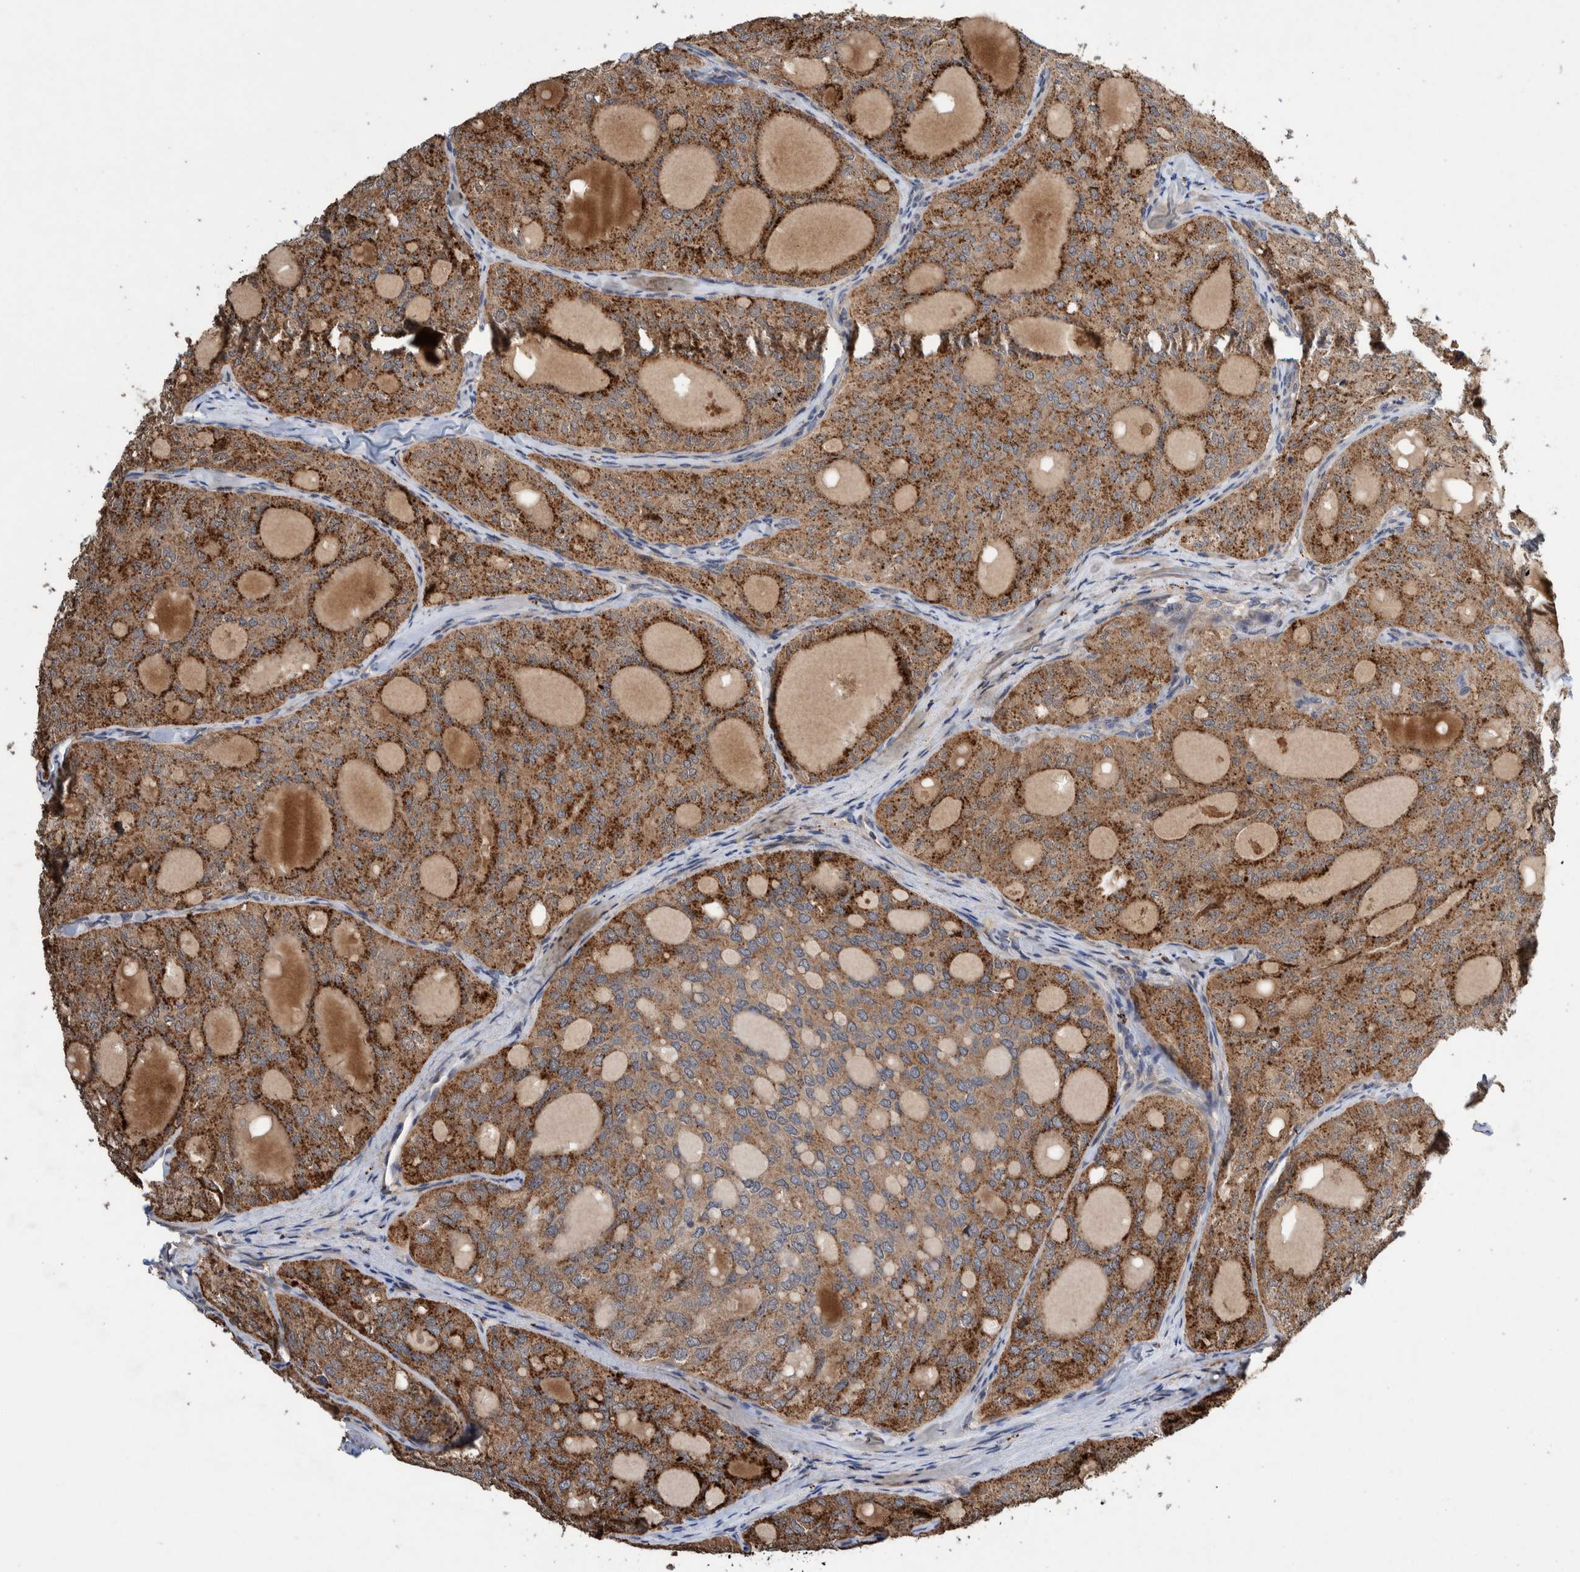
{"staining": {"intensity": "moderate", "quantity": ">75%", "location": "cytoplasmic/membranous"}, "tissue": "thyroid cancer", "cell_type": "Tumor cells", "image_type": "cancer", "snomed": [{"axis": "morphology", "description": "Follicular adenoma carcinoma, NOS"}, {"axis": "topography", "description": "Thyroid gland"}], "caption": "Thyroid follicular adenoma carcinoma stained for a protein reveals moderate cytoplasmic/membranous positivity in tumor cells.", "gene": "PIK3R6", "patient": {"sex": "male", "age": 75}}